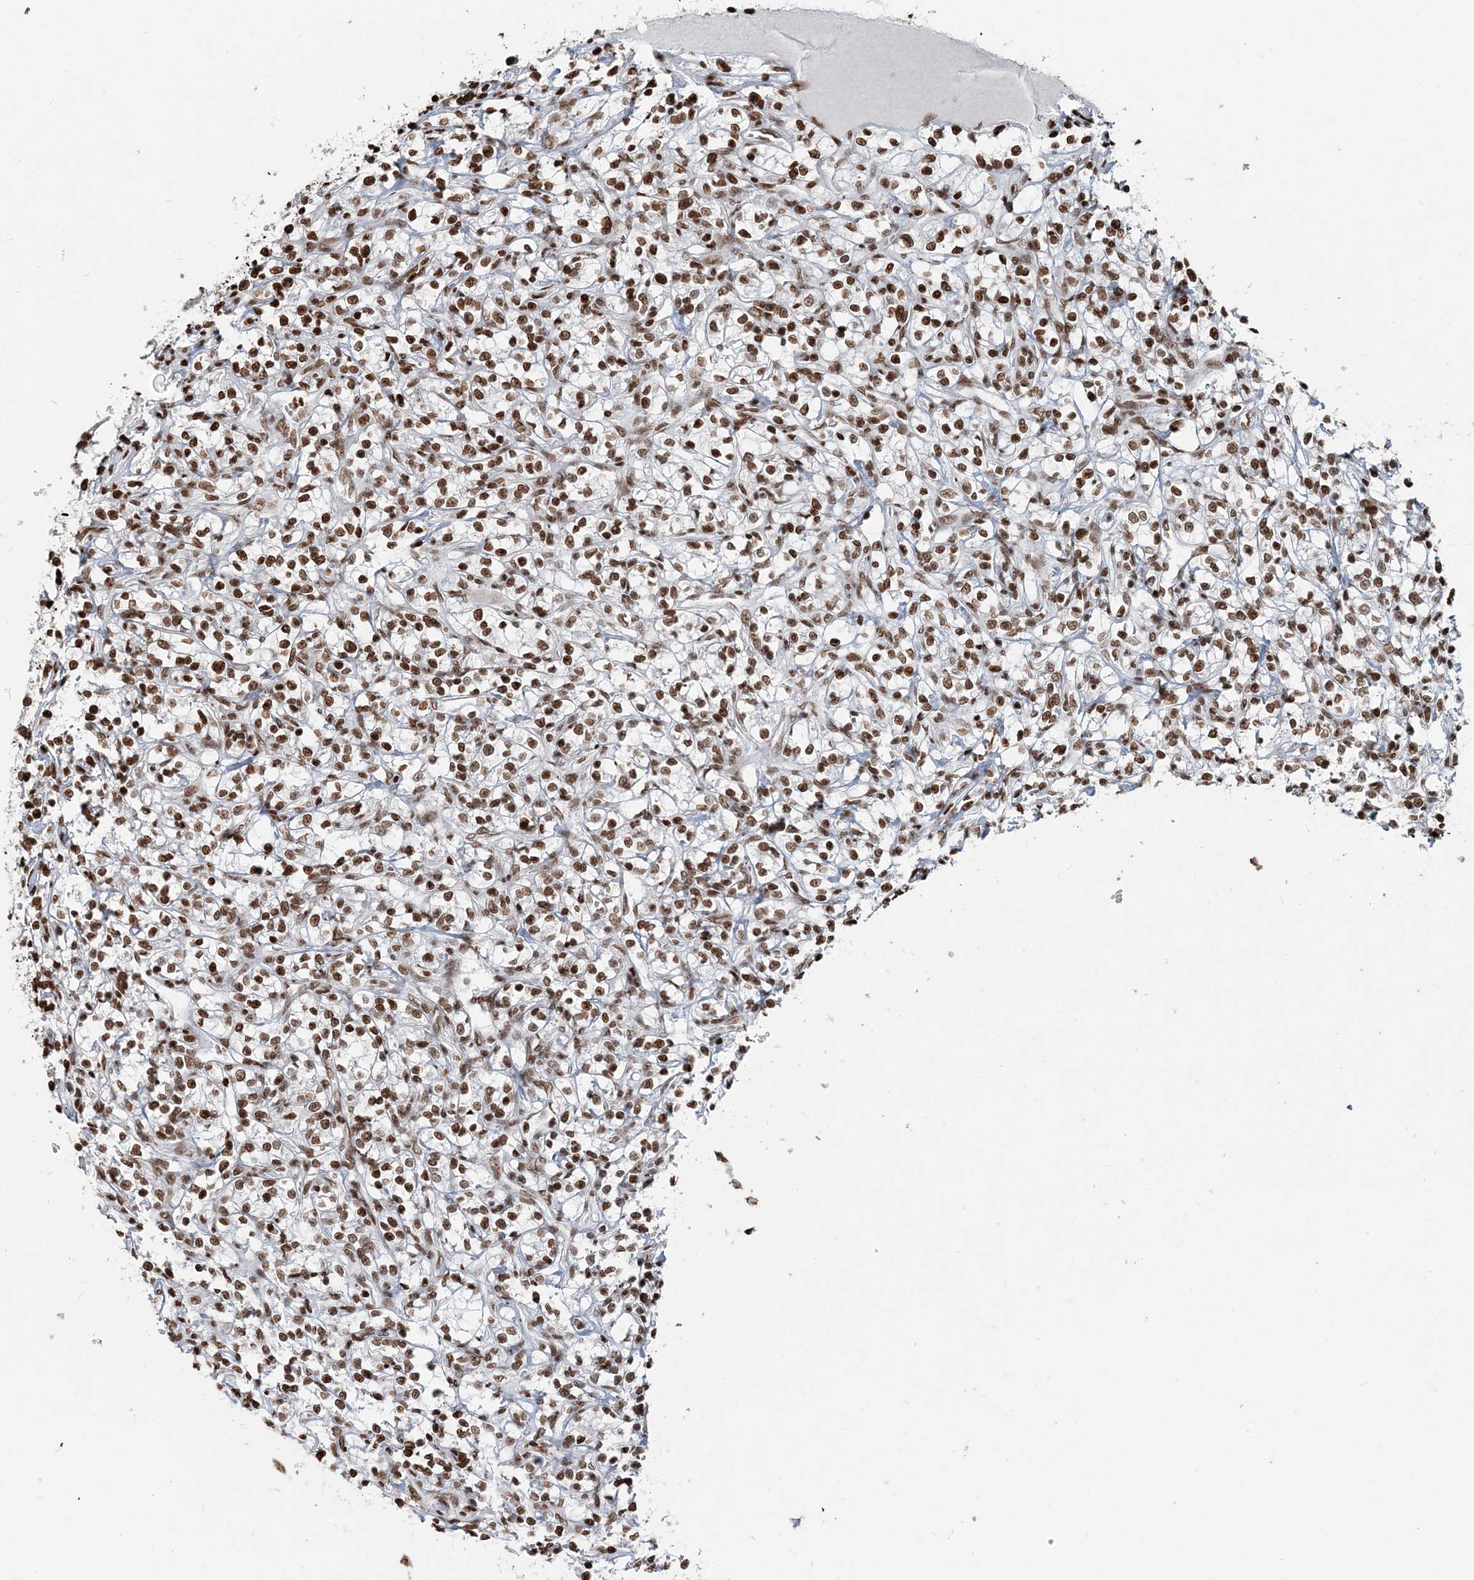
{"staining": {"intensity": "moderate", "quantity": ">75%", "location": "nuclear"}, "tissue": "renal cancer", "cell_type": "Tumor cells", "image_type": "cancer", "snomed": [{"axis": "morphology", "description": "Adenocarcinoma, NOS"}, {"axis": "topography", "description": "Kidney"}], "caption": "The micrograph demonstrates immunohistochemical staining of renal adenocarcinoma. There is moderate nuclear expression is identified in approximately >75% of tumor cells.", "gene": "H3-3B", "patient": {"sex": "female", "age": 69}}